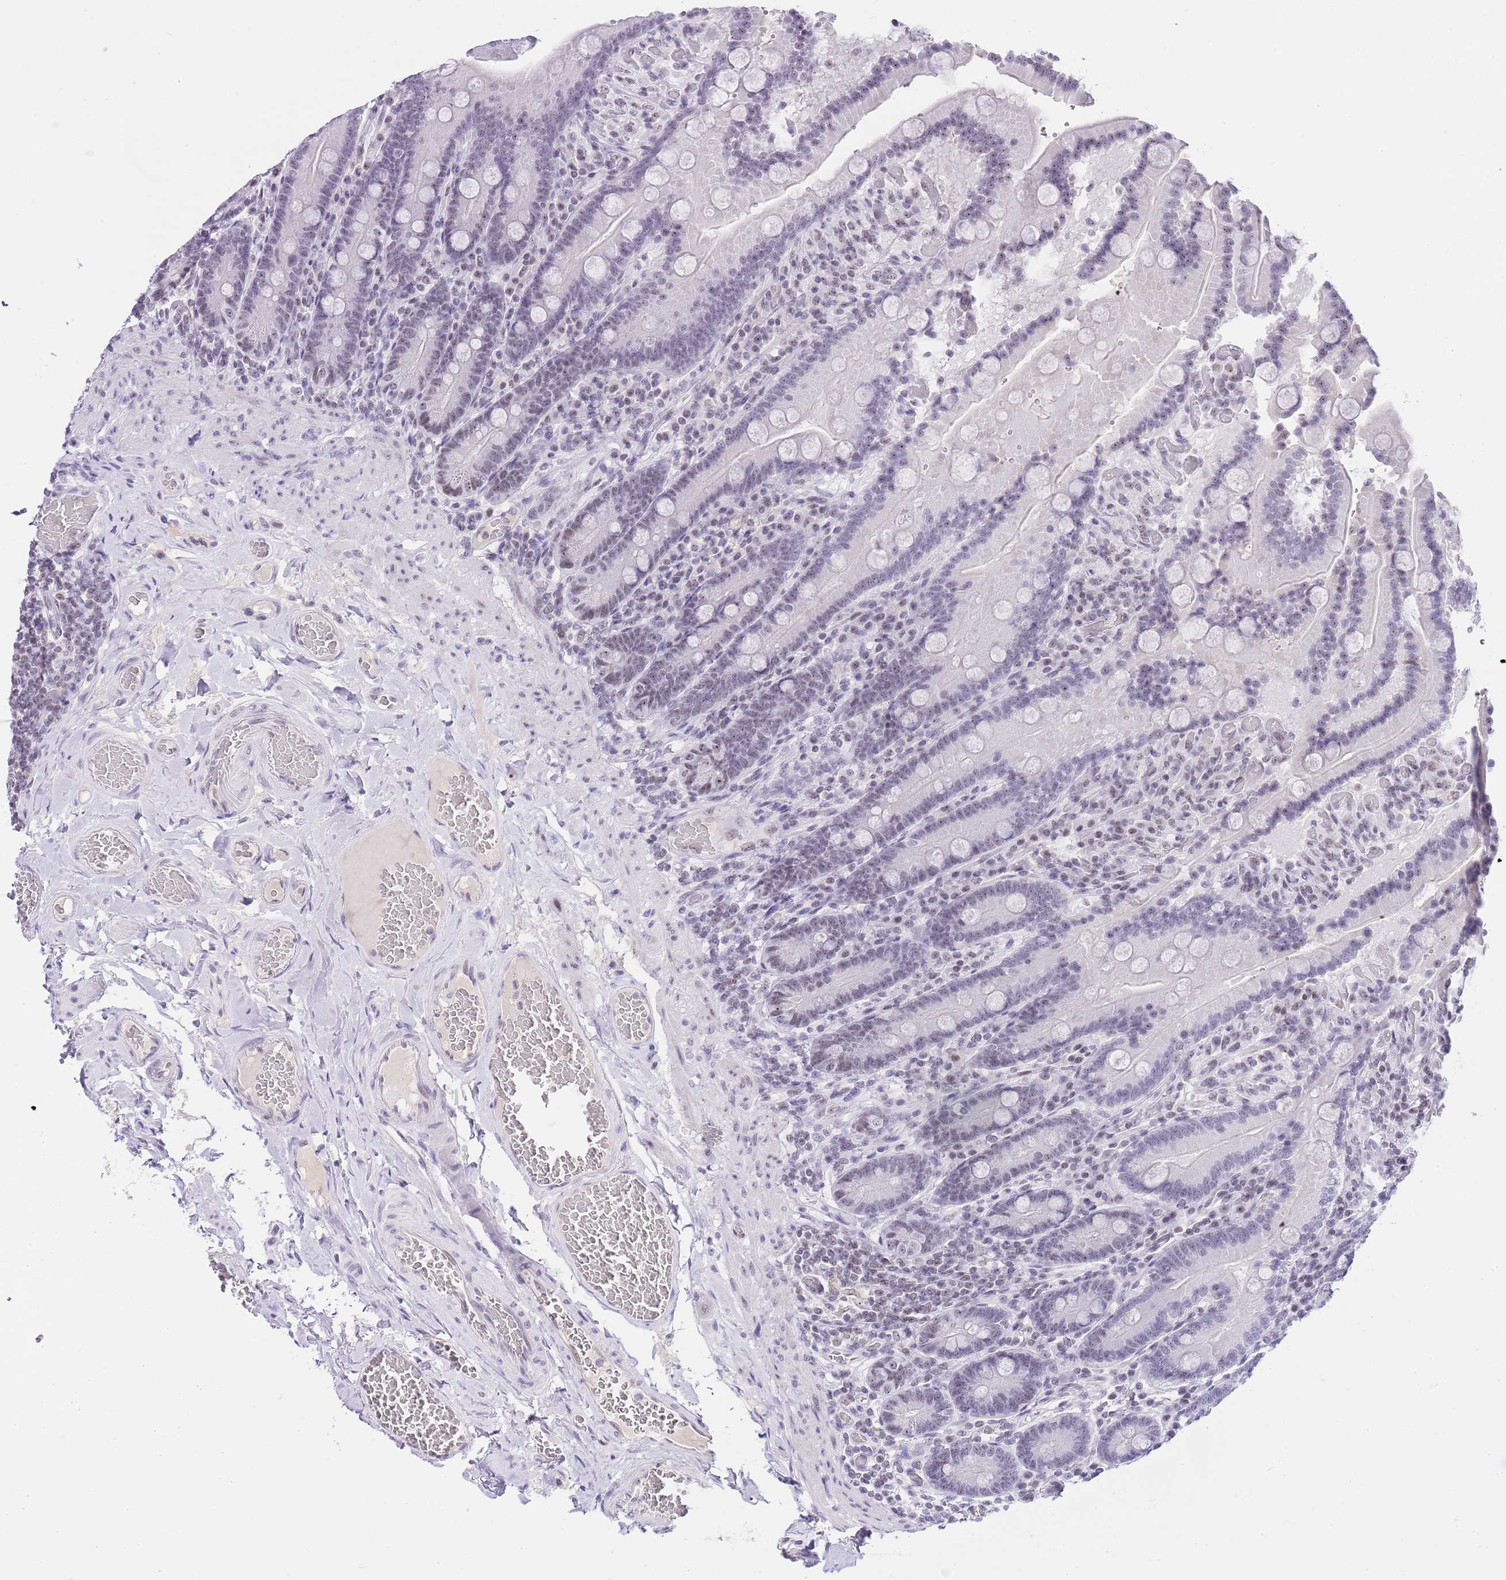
{"staining": {"intensity": "negative", "quantity": "none", "location": "none"}, "tissue": "duodenum", "cell_type": "Glandular cells", "image_type": "normal", "snomed": [{"axis": "morphology", "description": "Normal tissue, NOS"}, {"axis": "topography", "description": "Duodenum"}], "caption": "IHC micrograph of benign duodenum: duodenum stained with DAB reveals no significant protein expression in glandular cells. (DAB (3,3'-diaminobenzidine) immunohistochemistry (IHC) visualized using brightfield microscopy, high magnification).", "gene": "NOP56", "patient": {"sex": "female", "age": 62}}